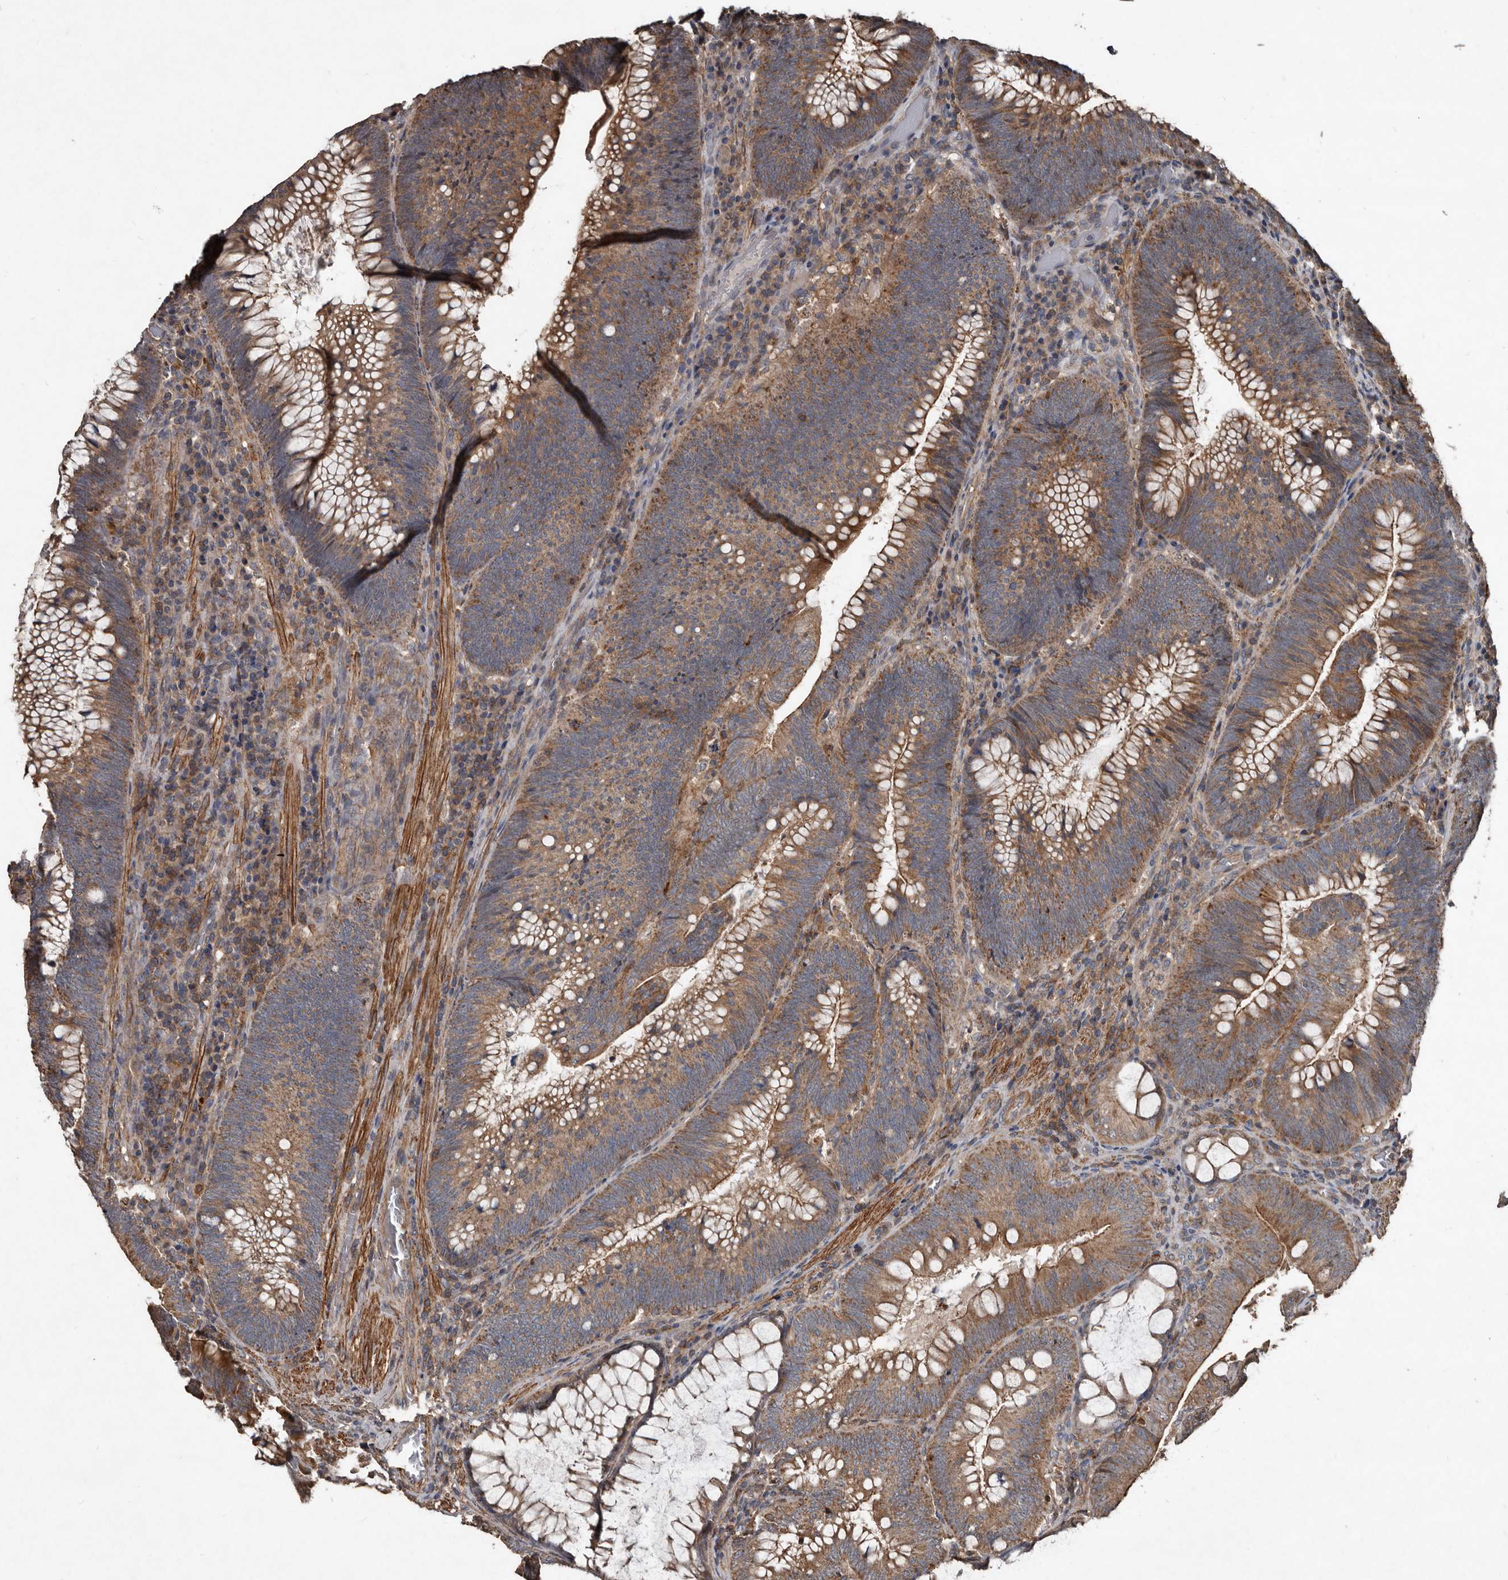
{"staining": {"intensity": "weak", "quantity": ">75%", "location": "cytoplasmic/membranous"}, "tissue": "colorectal cancer", "cell_type": "Tumor cells", "image_type": "cancer", "snomed": [{"axis": "morphology", "description": "Normal tissue, NOS"}, {"axis": "topography", "description": "Colon"}], "caption": "A brown stain shows weak cytoplasmic/membranous expression of a protein in human colorectal cancer tumor cells. (DAB (3,3'-diaminobenzidine) = brown stain, brightfield microscopy at high magnification).", "gene": "GREB1", "patient": {"sex": "female", "age": 82}}